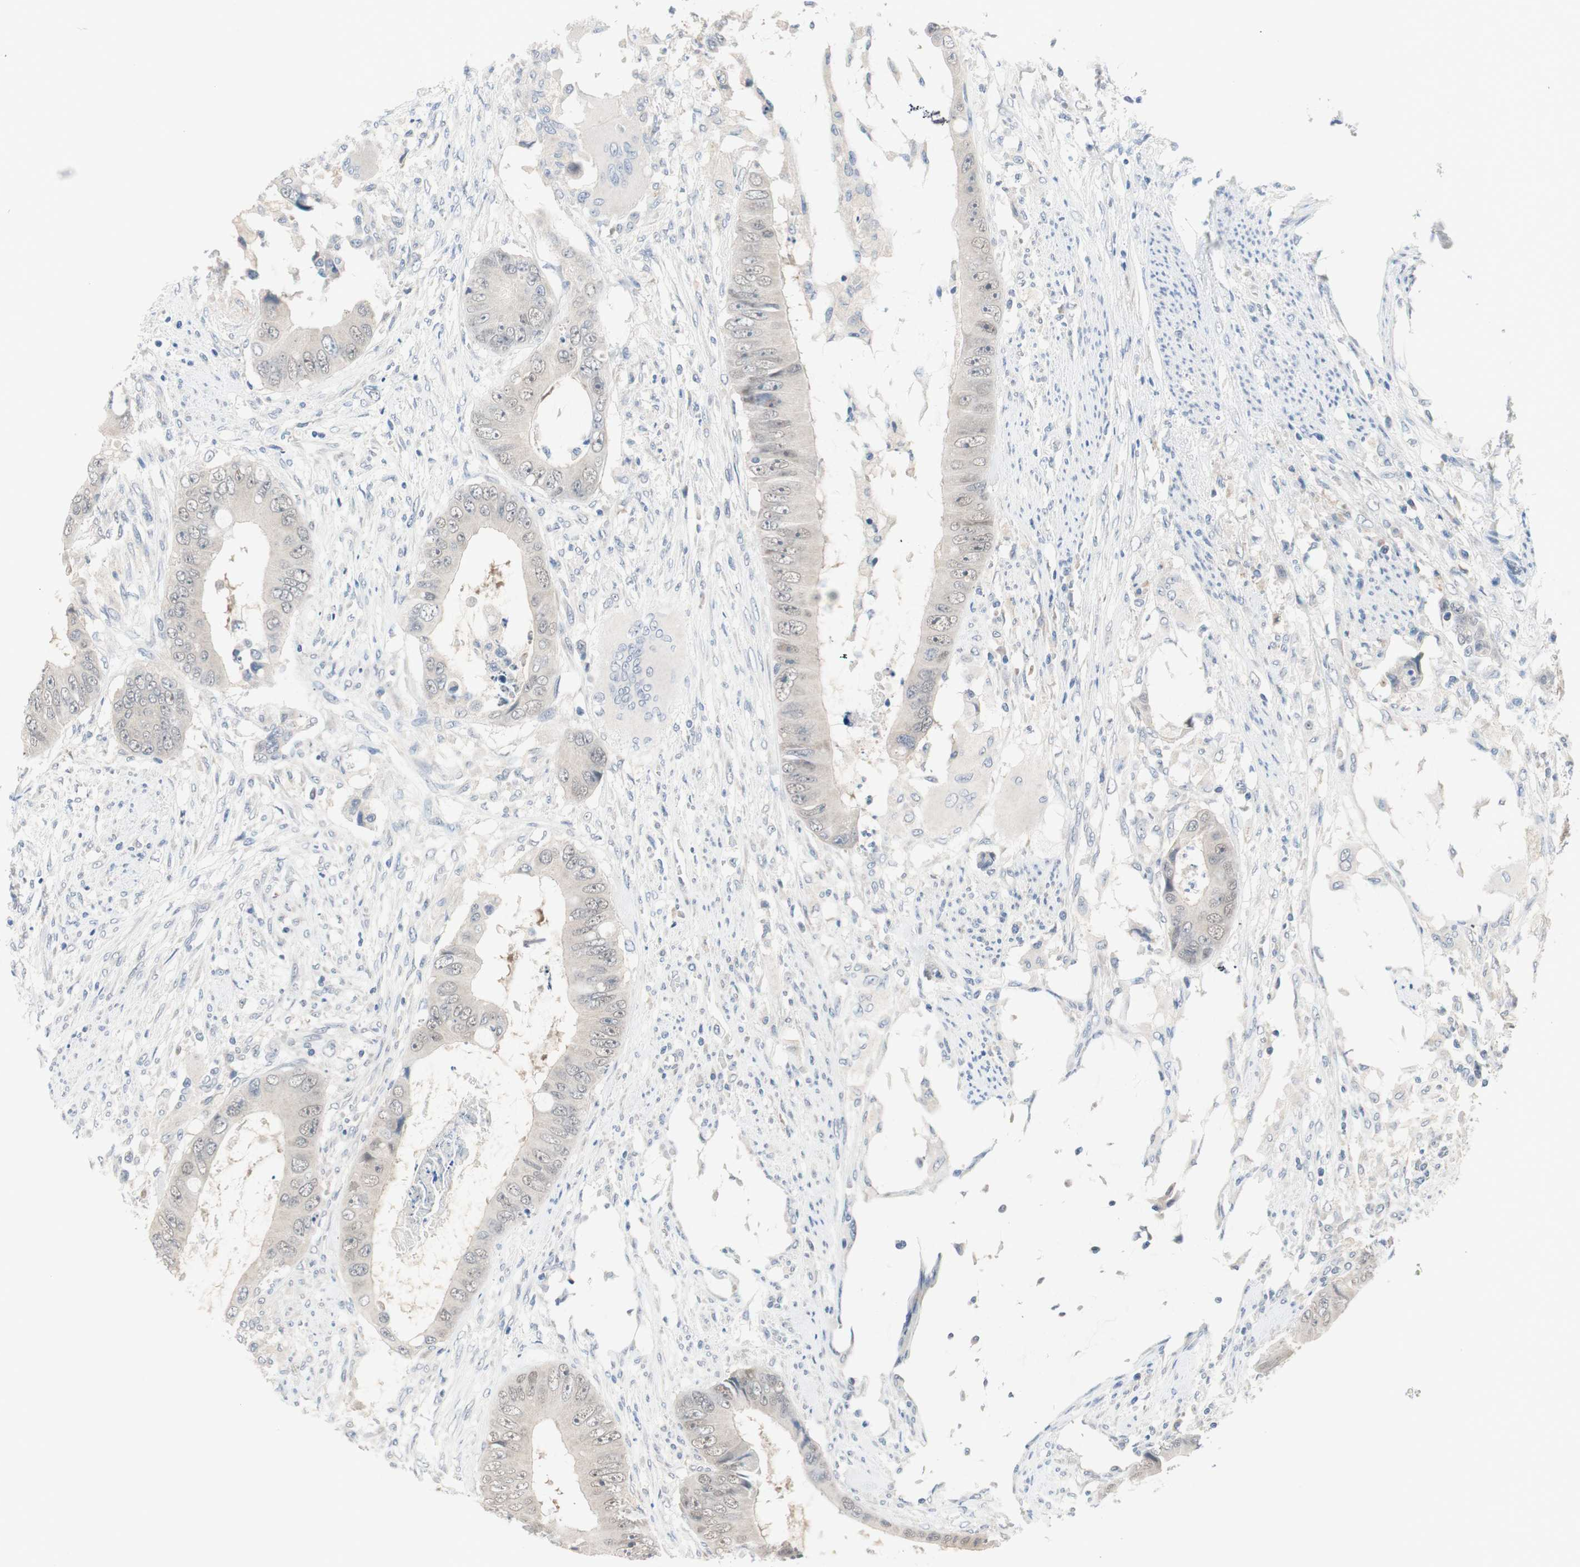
{"staining": {"intensity": "negative", "quantity": "none", "location": "none"}, "tissue": "colorectal cancer", "cell_type": "Tumor cells", "image_type": "cancer", "snomed": [{"axis": "morphology", "description": "Adenocarcinoma, NOS"}, {"axis": "topography", "description": "Rectum"}], "caption": "Immunohistochemistry photomicrograph of colorectal cancer stained for a protein (brown), which exhibits no staining in tumor cells.", "gene": "GRHL1", "patient": {"sex": "female", "age": 77}}